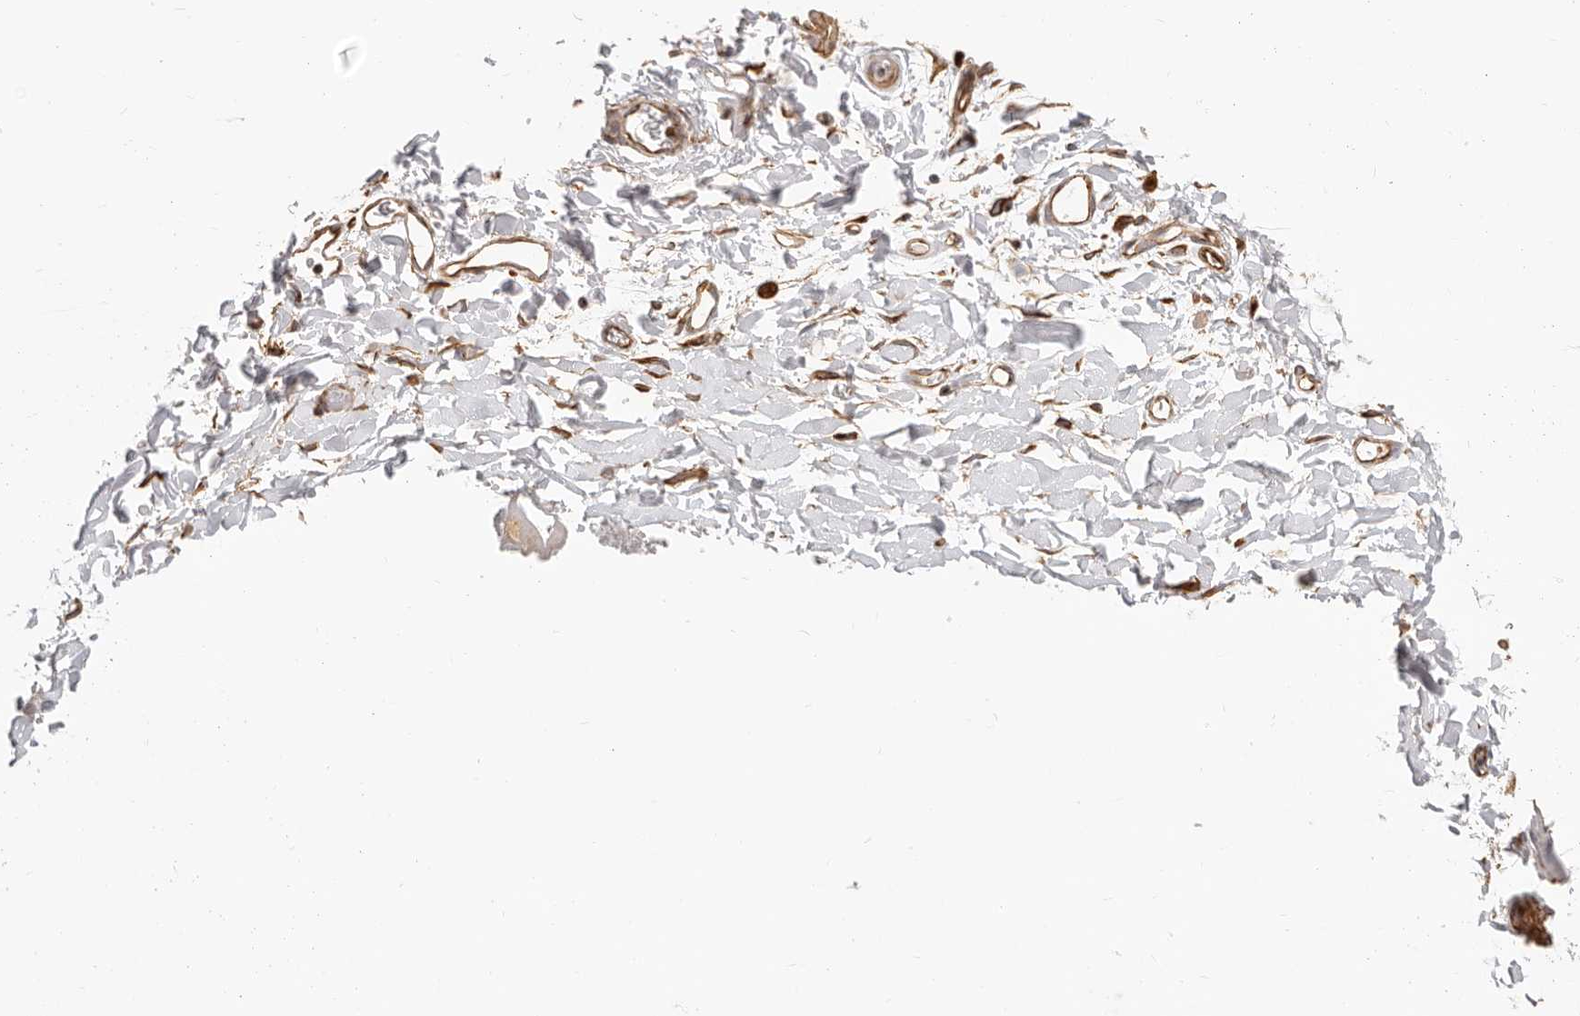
{"staining": {"intensity": "weak", "quantity": "<25%", "location": "cytoplasmic/membranous"}, "tissue": "adipose tissue", "cell_type": "Adipocytes", "image_type": "normal", "snomed": [{"axis": "morphology", "description": "Normal tissue, NOS"}, {"axis": "morphology", "description": "Adenocarcinoma, NOS"}, {"axis": "topography", "description": "Esophagus"}], "caption": "Immunohistochemical staining of unremarkable human adipose tissue reveals no significant positivity in adipocytes.", "gene": "DTNBP1", "patient": {"sex": "male", "age": 62}}